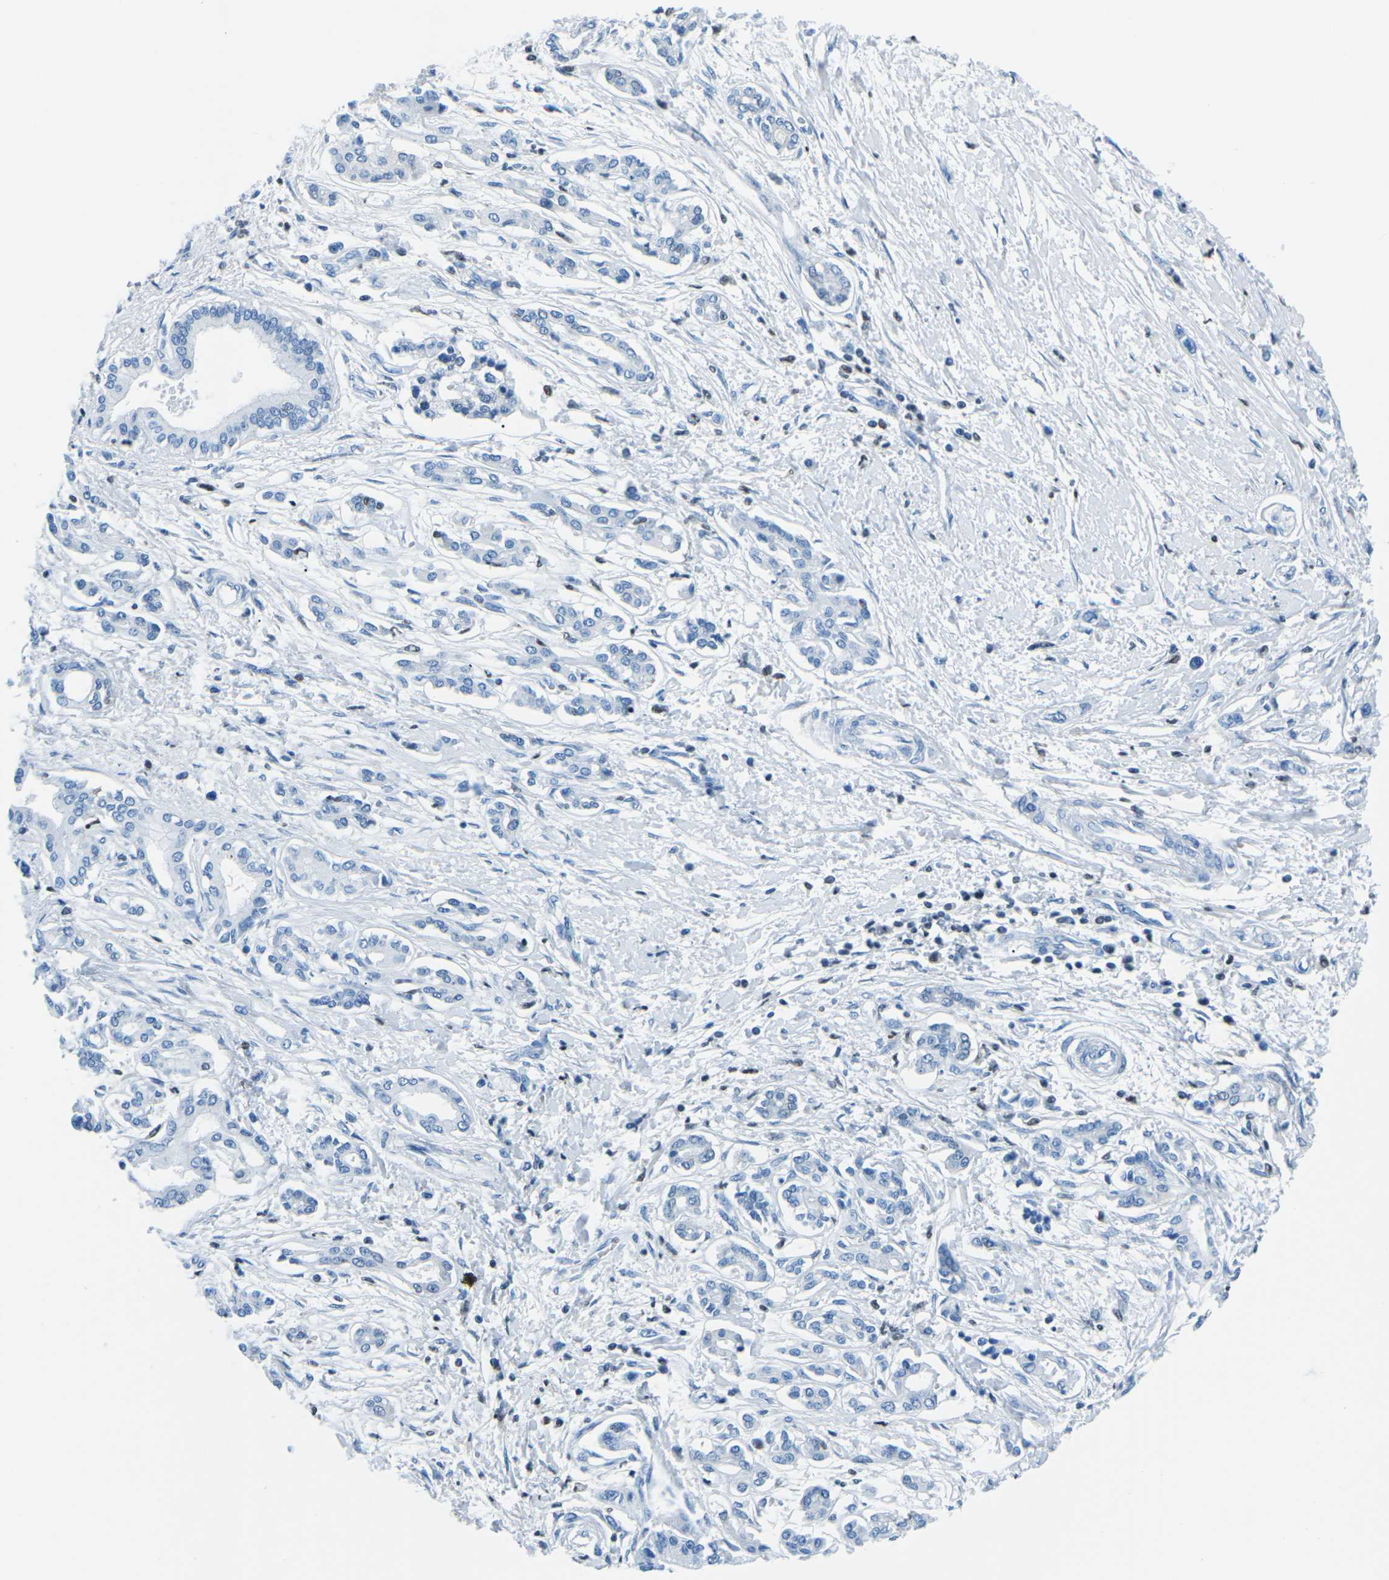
{"staining": {"intensity": "negative", "quantity": "none", "location": "none"}, "tissue": "pancreatic cancer", "cell_type": "Tumor cells", "image_type": "cancer", "snomed": [{"axis": "morphology", "description": "Adenocarcinoma, NOS"}, {"axis": "topography", "description": "Pancreas"}], "caption": "Adenocarcinoma (pancreatic) was stained to show a protein in brown. There is no significant positivity in tumor cells. (Brightfield microscopy of DAB (3,3'-diaminobenzidine) immunohistochemistry at high magnification).", "gene": "CELF2", "patient": {"sex": "male", "age": 56}}